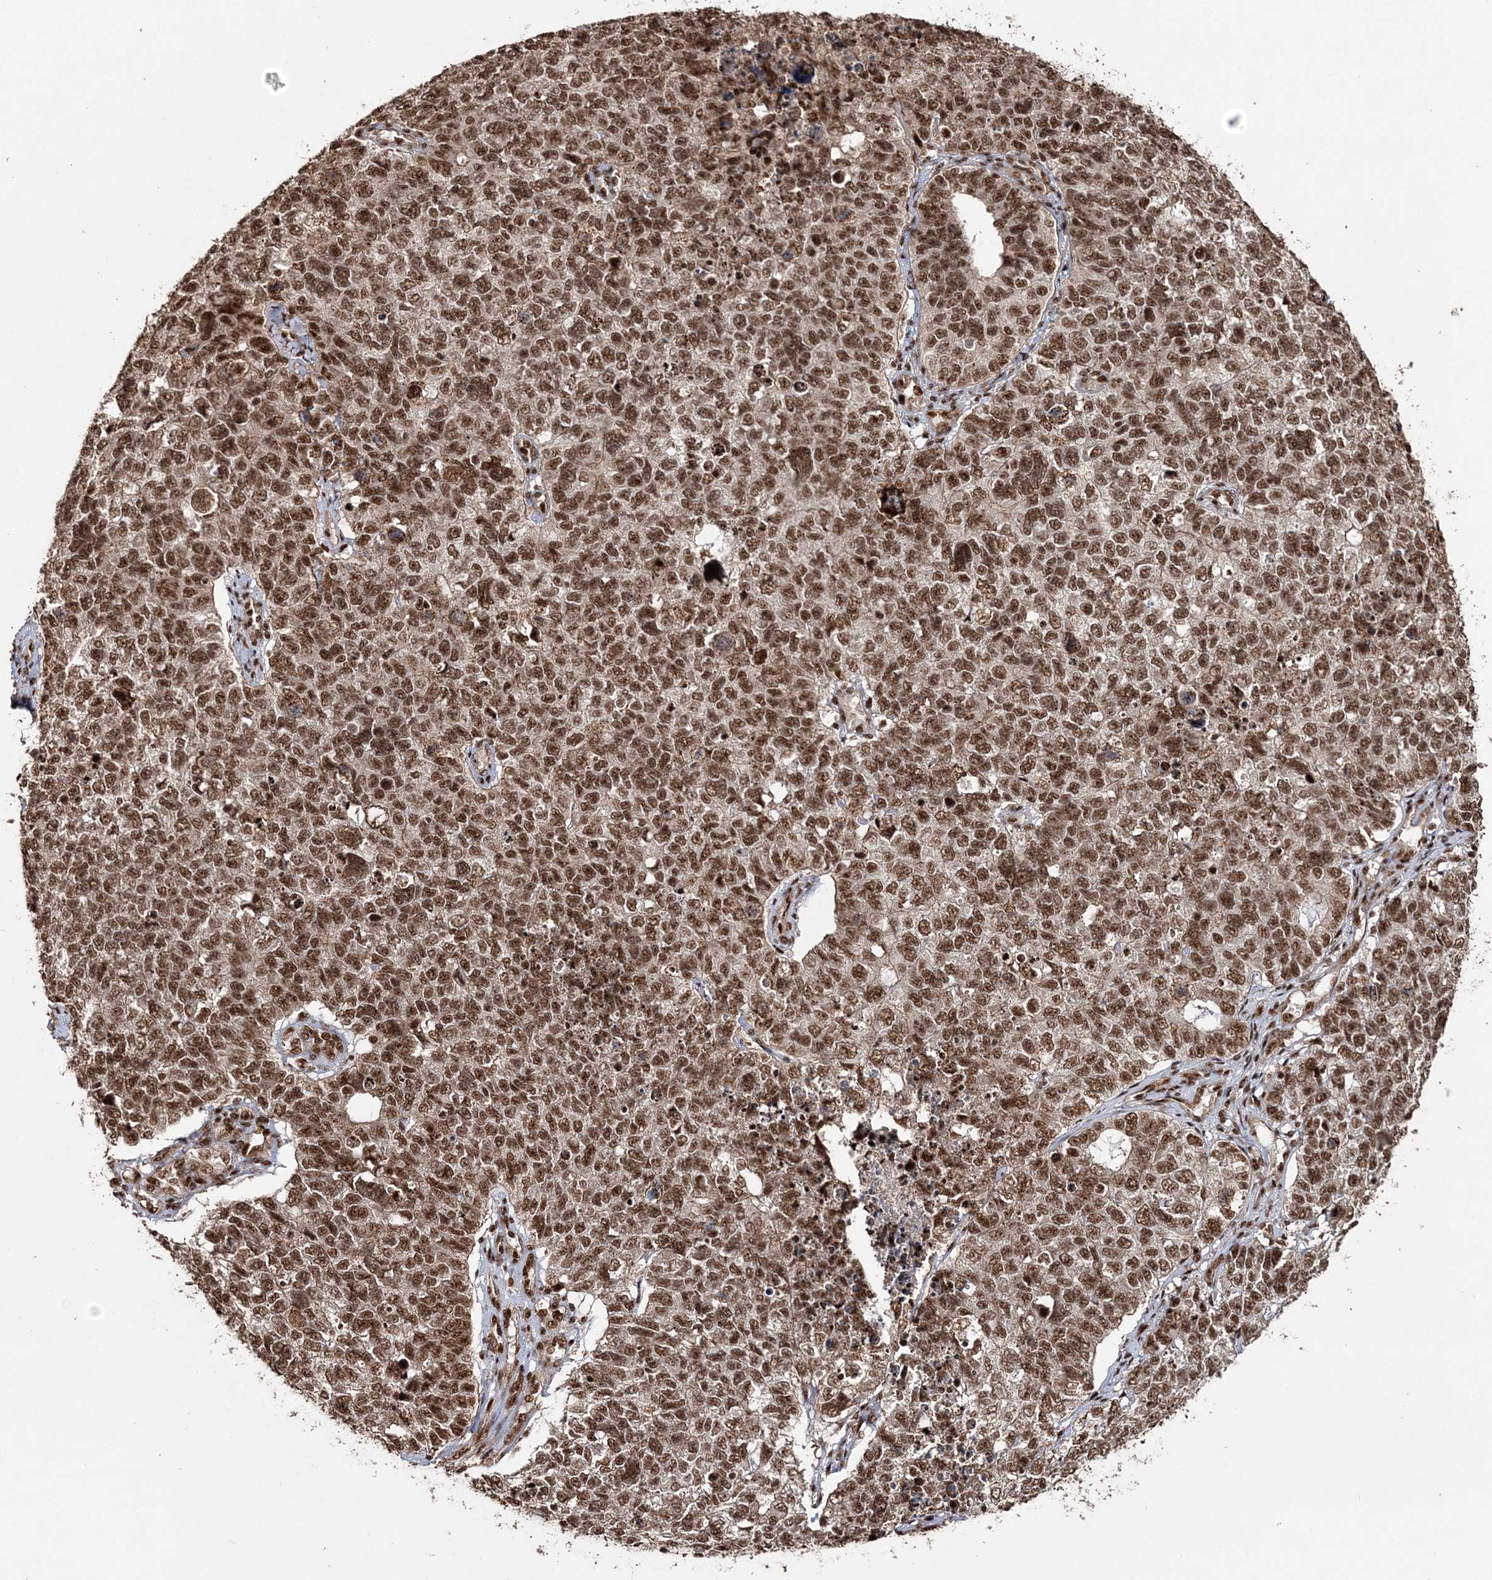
{"staining": {"intensity": "strong", "quantity": ">75%", "location": "nuclear"}, "tissue": "cervical cancer", "cell_type": "Tumor cells", "image_type": "cancer", "snomed": [{"axis": "morphology", "description": "Squamous cell carcinoma, NOS"}, {"axis": "topography", "description": "Cervix"}], "caption": "DAB immunohistochemical staining of human cervical cancer shows strong nuclear protein staining in about >75% of tumor cells.", "gene": "EXOSC8", "patient": {"sex": "female", "age": 63}}